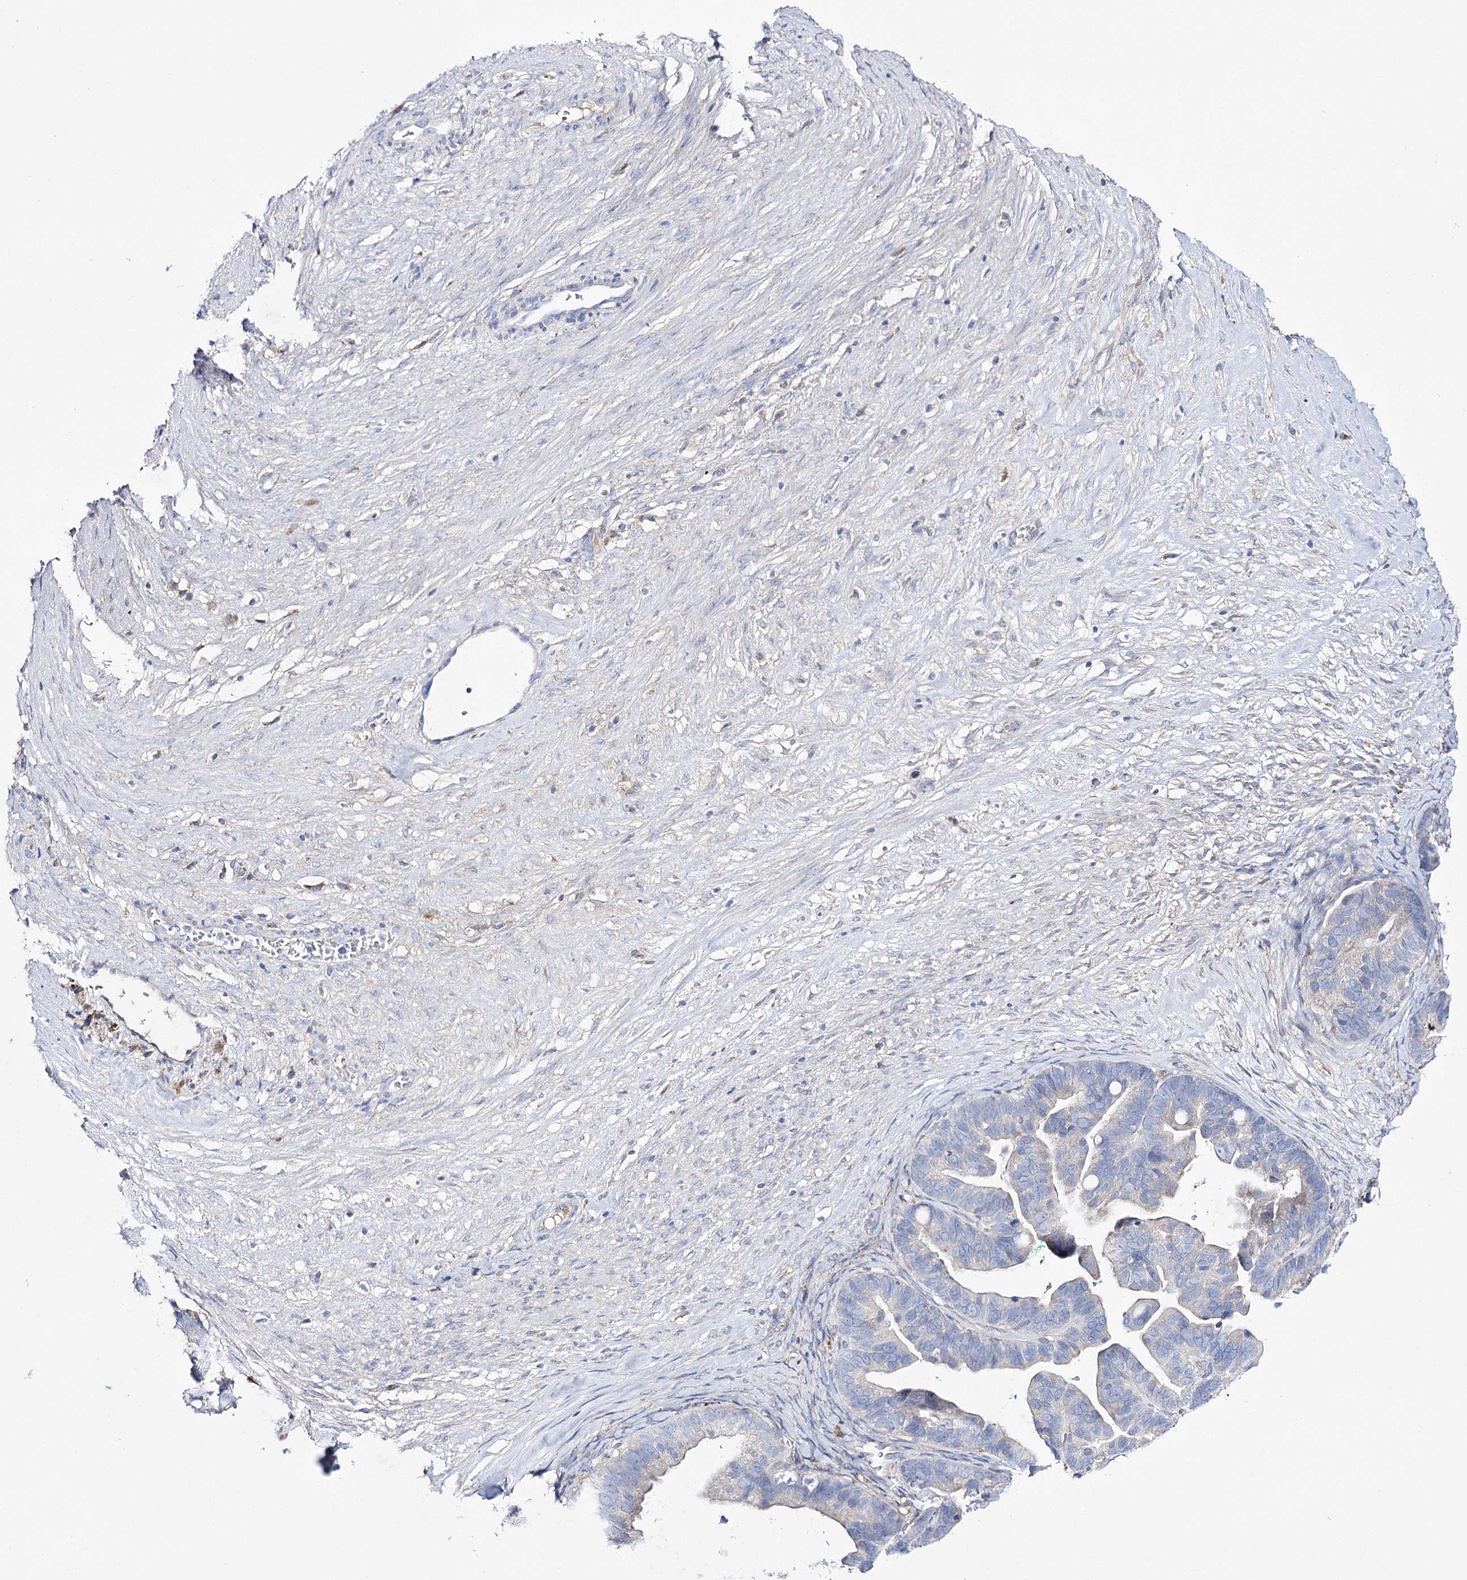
{"staining": {"intensity": "negative", "quantity": "none", "location": "none"}, "tissue": "ovarian cancer", "cell_type": "Tumor cells", "image_type": "cancer", "snomed": [{"axis": "morphology", "description": "Cystadenocarcinoma, serous, NOS"}, {"axis": "topography", "description": "Ovary"}], "caption": "A micrograph of ovarian cancer (serous cystadenocarcinoma) stained for a protein demonstrates no brown staining in tumor cells. (Immunohistochemistry, brightfield microscopy, high magnification).", "gene": "NAGLU", "patient": {"sex": "female", "age": 56}}